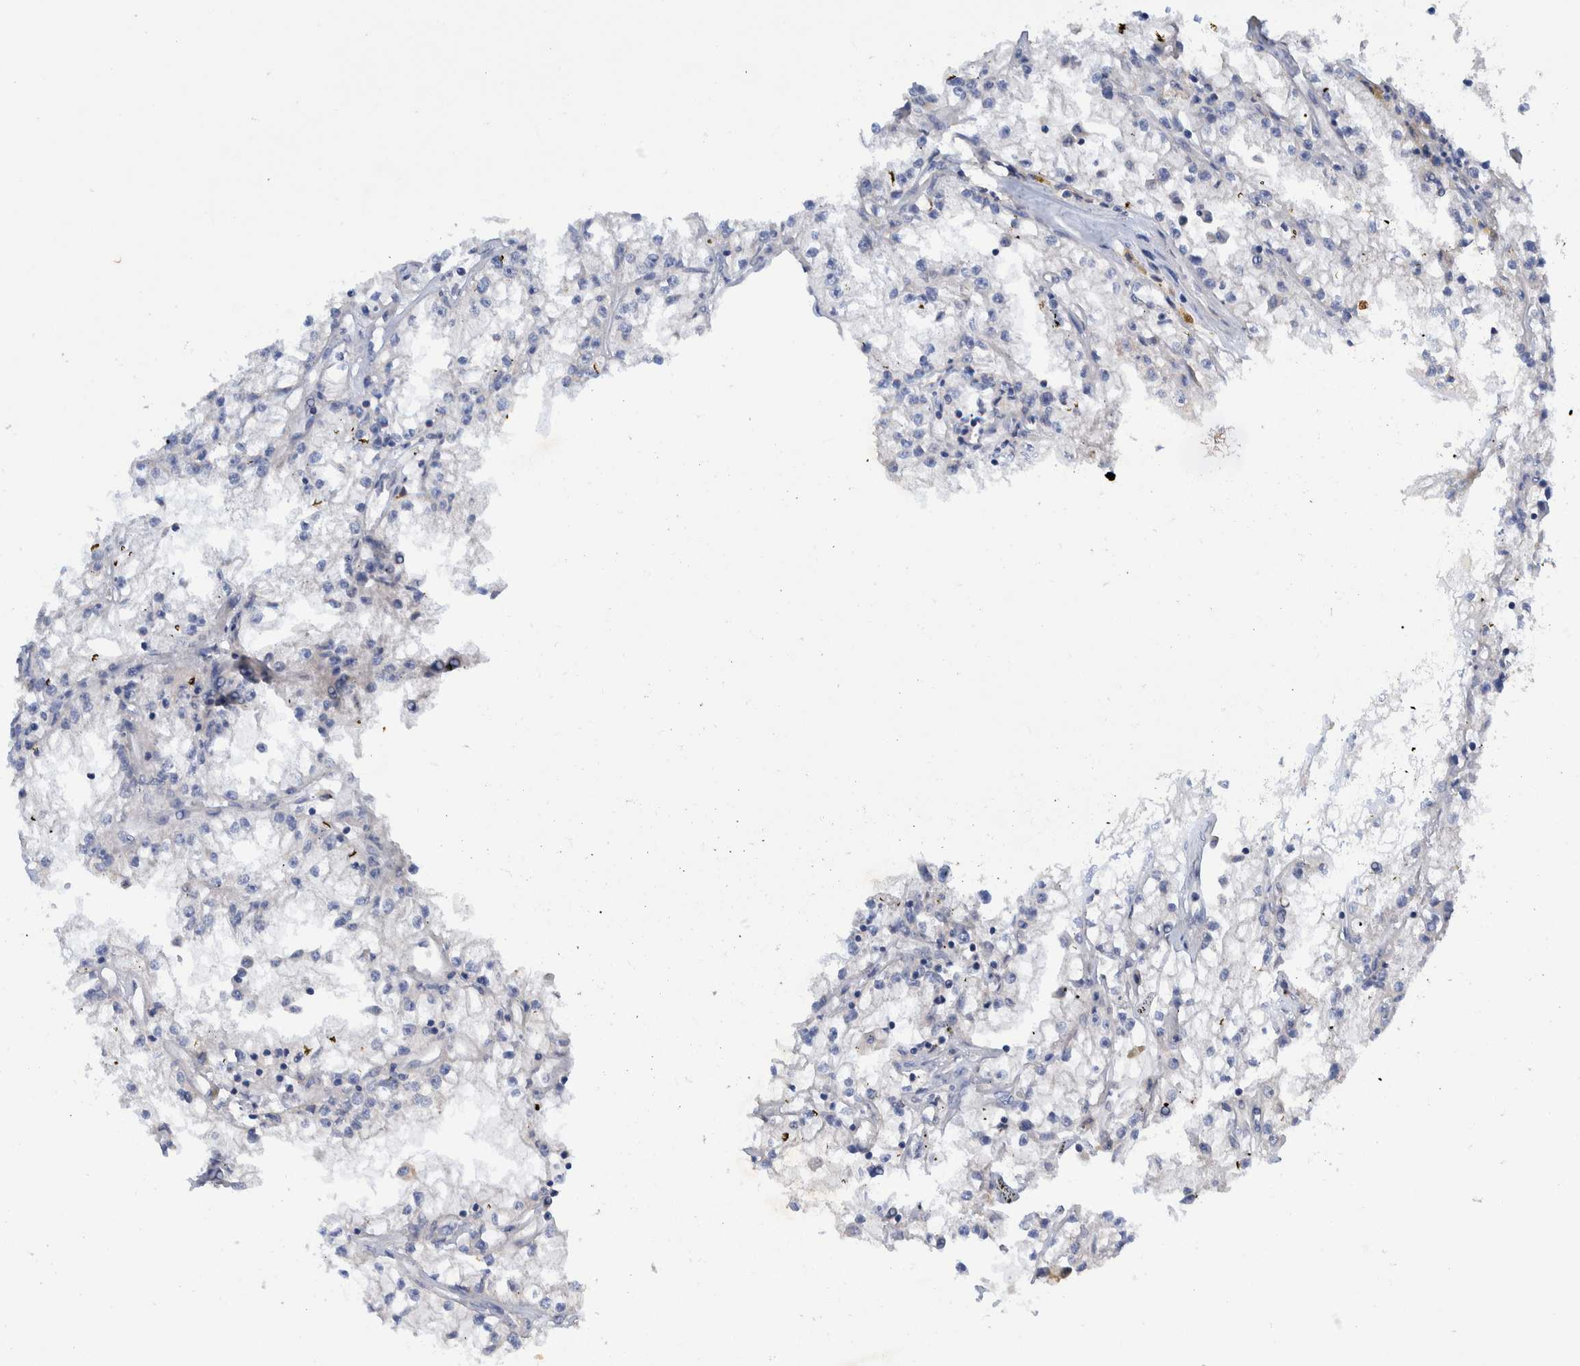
{"staining": {"intensity": "negative", "quantity": "none", "location": "none"}, "tissue": "renal cancer", "cell_type": "Tumor cells", "image_type": "cancer", "snomed": [{"axis": "morphology", "description": "Adenocarcinoma, NOS"}, {"axis": "topography", "description": "Kidney"}], "caption": "Immunohistochemistry of human renal adenocarcinoma shows no positivity in tumor cells. (DAB (3,3'-diaminobenzidine) immunohistochemistry with hematoxylin counter stain).", "gene": "PLPBP", "patient": {"sex": "male", "age": 56}}